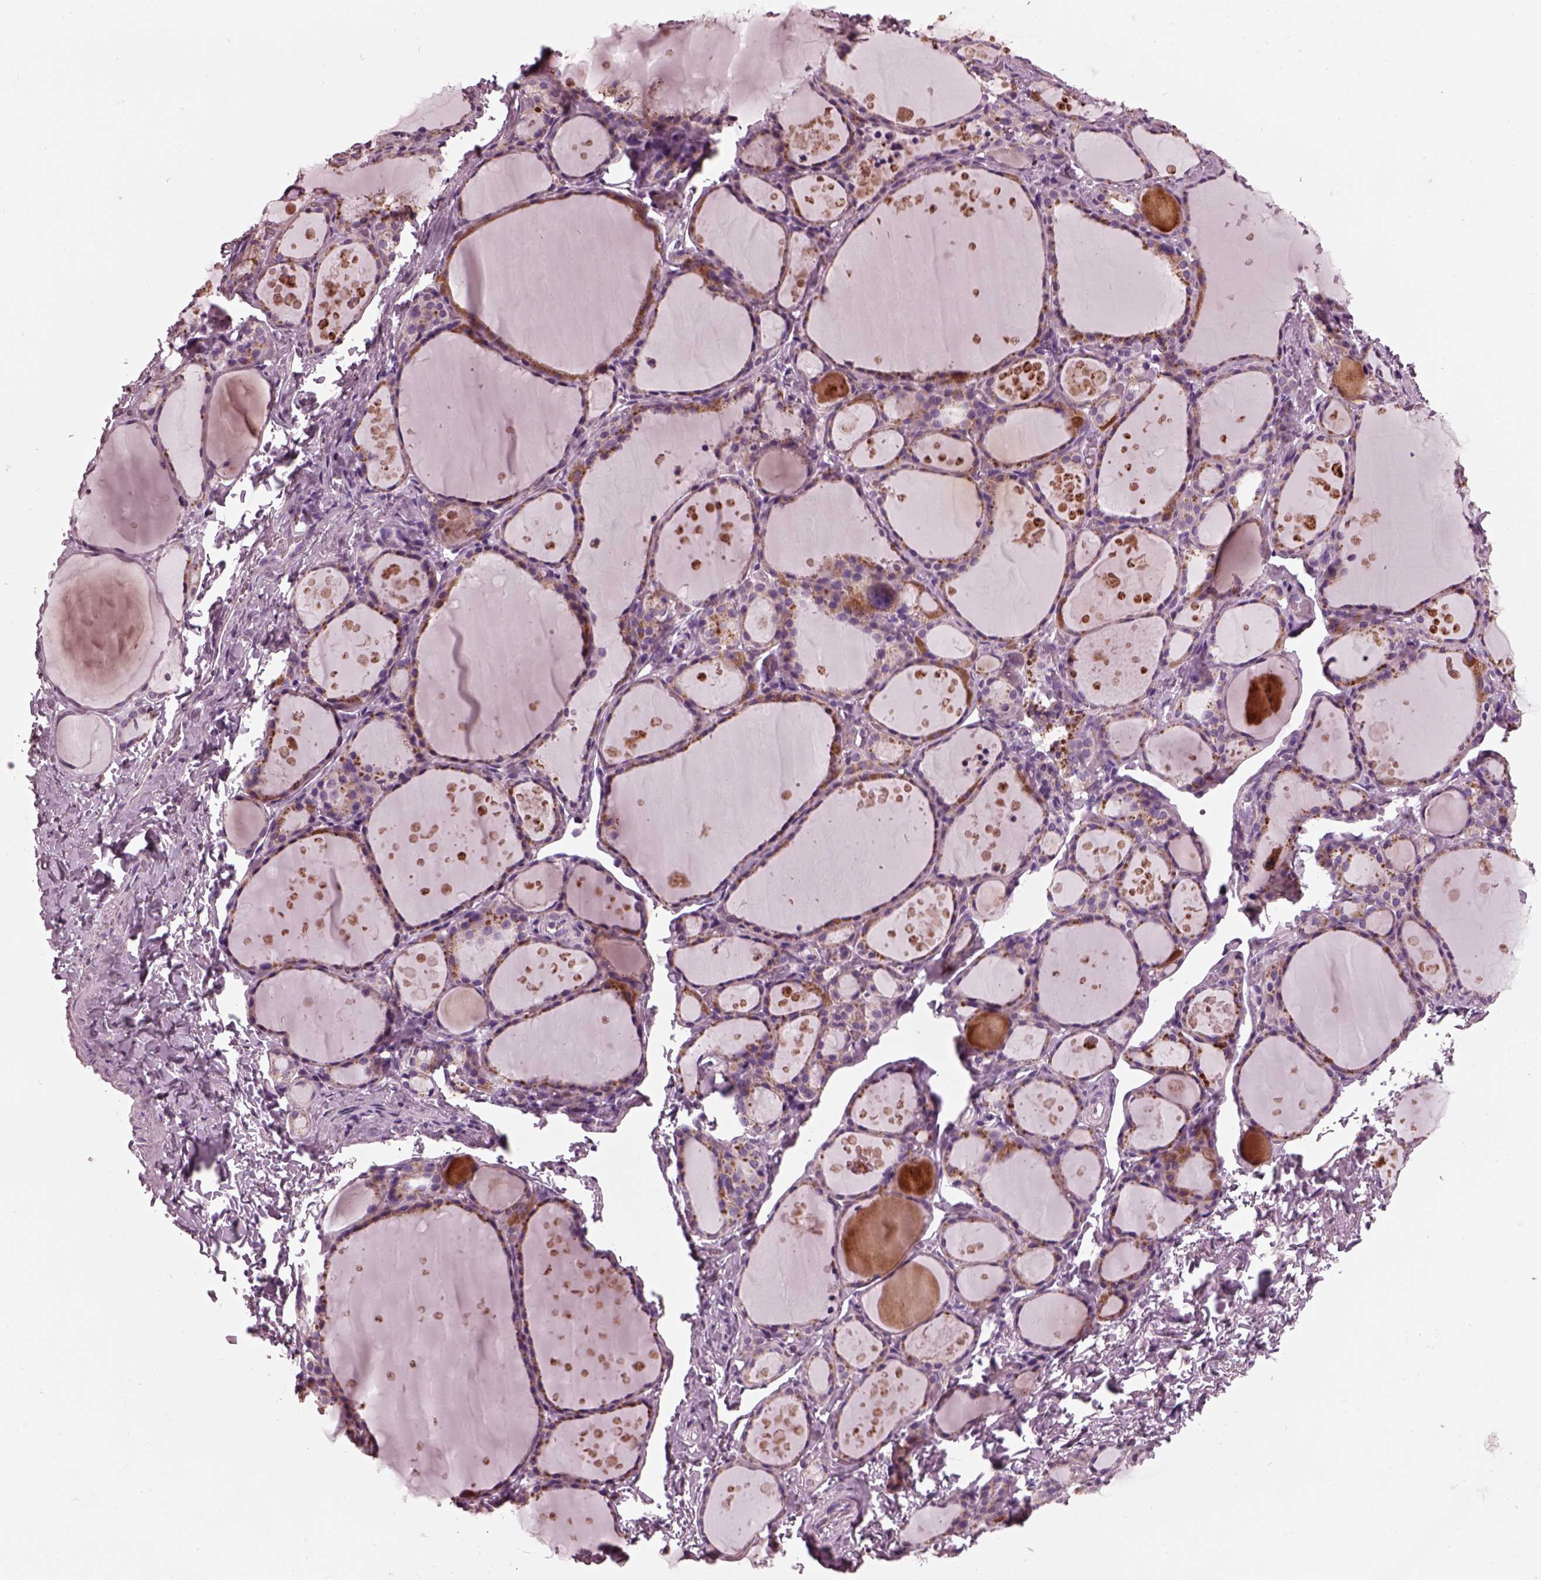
{"staining": {"intensity": "weak", "quantity": "25%-75%", "location": "cytoplasmic/membranous"}, "tissue": "thyroid gland", "cell_type": "Glandular cells", "image_type": "normal", "snomed": [{"axis": "morphology", "description": "Normal tissue, NOS"}, {"axis": "topography", "description": "Thyroid gland"}], "caption": "About 25%-75% of glandular cells in normal thyroid gland display weak cytoplasmic/membranous protein staining as visualized by brown immunohistochemical staining.", "gene": "AP4M1", "patient": {"sex": "male", "age": 68}}